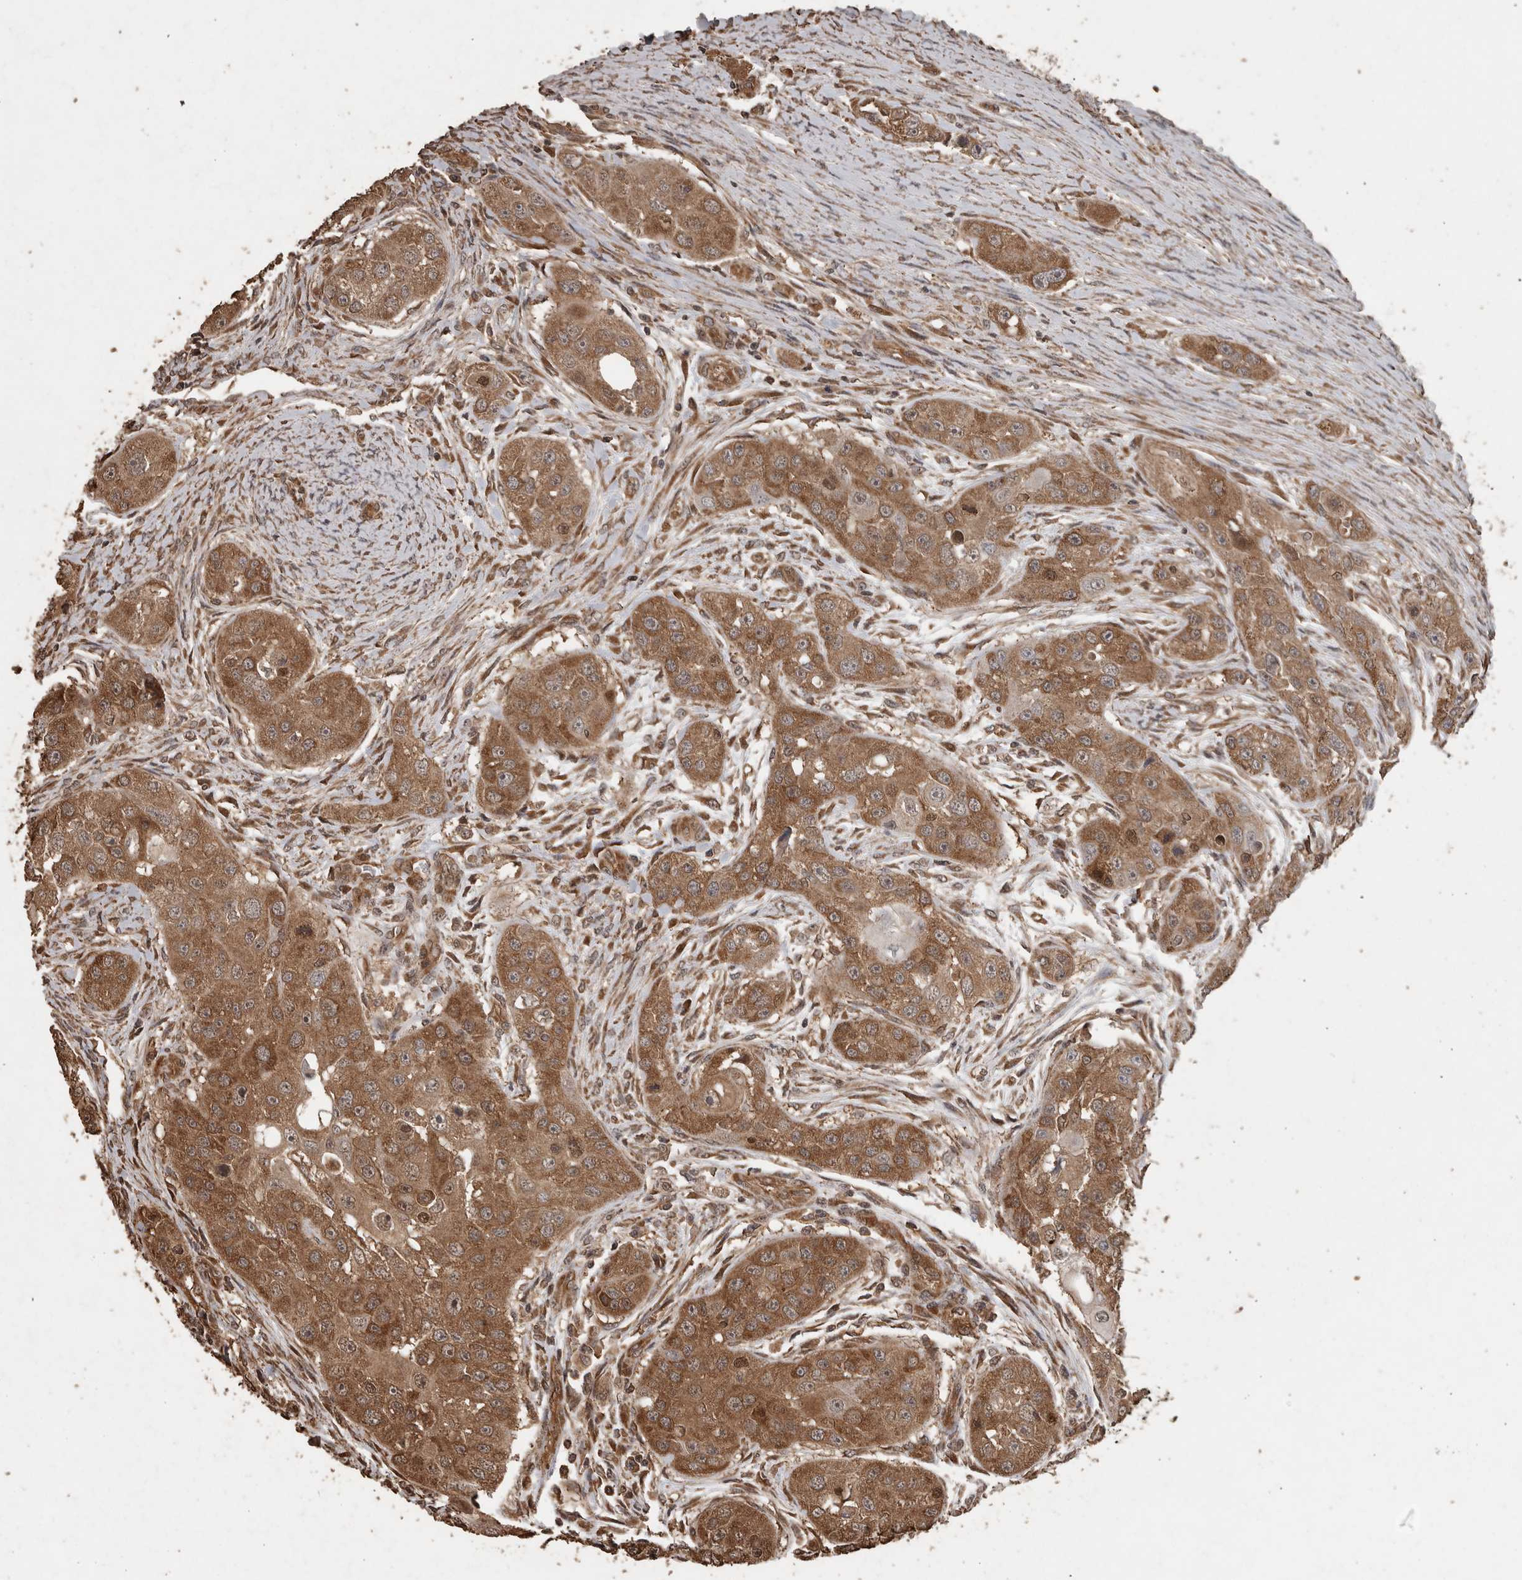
{"staining": {"intensity": "moderate", "quantity": ">75%", "location": "cytoplasmic/membranous"}, "tissue": "head and neck cancer", "cell_type": "Tumor cells", "image_type": "cancer", "snomed": [{"axis": "morphology", "description": "Normal tissue, NOS"}, {"axis": "morphology", "description": "Squamous cell carcinoma, NOS"}, {"axis": "topography", "description": "Skeletal muscle"}, {"axis": "topography", "description": "Head-Neck"}], "caption": "Immunohistochemistry micrograph of neoplastic tissue: human head and neck cancer stained using immunohistochemistry shows medium levels of moderate protein expression localized specifically in the cytoplasmic/membranous of tumor cells, appearing as a cytoplasmic/membranous brown color.", "gene": "PINK1", "patient": {"sex": "male", "age": 51}}